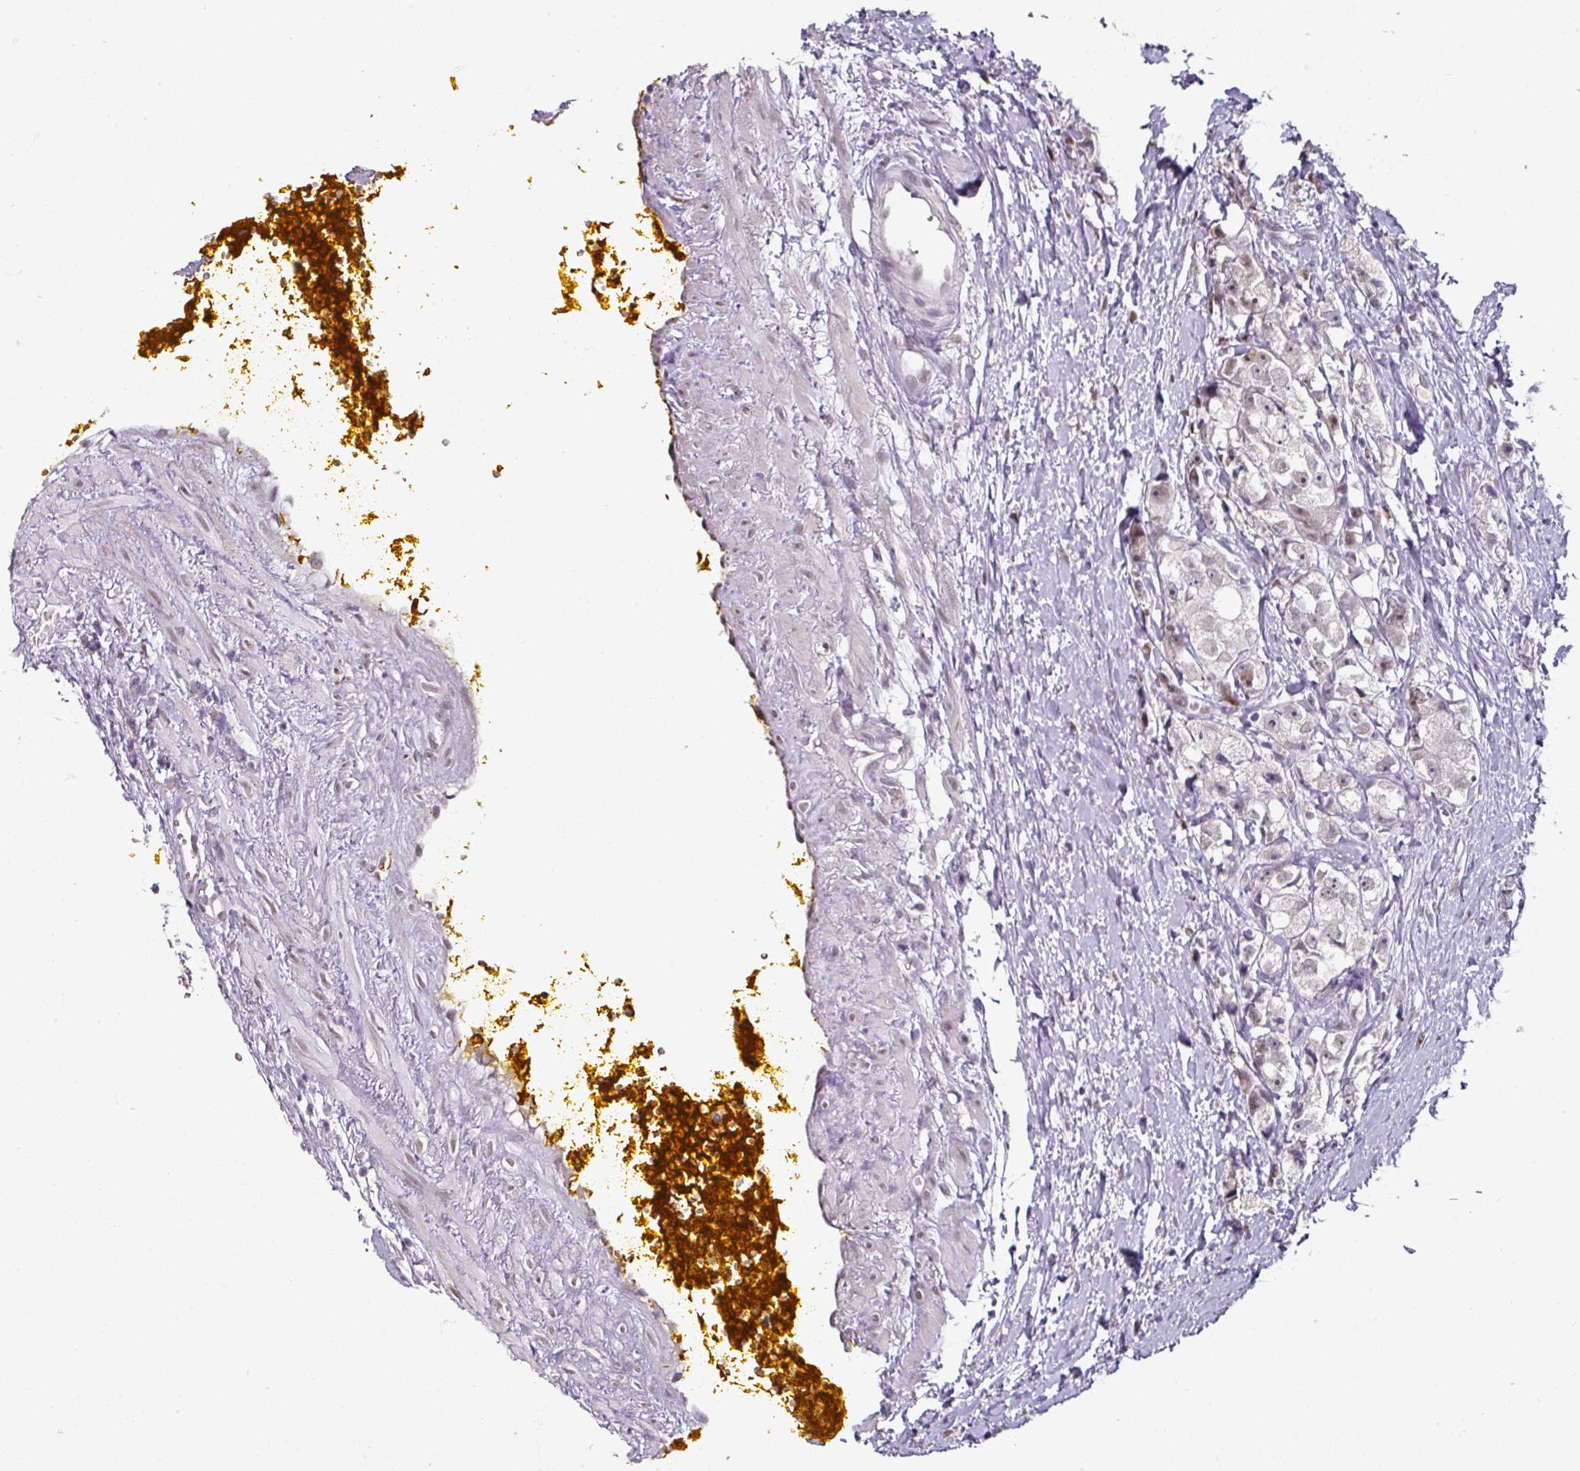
{"staining": {"intensity": "weak", "quantity": ">75%", "location": "nuclear"}, "tissue": "prostate cancer", "cell_type": "Tumor cells", "image_type": "cancer", "snomed": [{"axis": "morphology", "description": "Adenocarcinoma, High grade"}, {"axis": "topography", "description": "Prostate"}], "caption": "Immunohistochemistry (IHC) of human prostate high-grade adenocarcinoma reveals low levels of weak nuclear staining in about >75% of tumor cells. The protein is shown in brown color, while the nuclei are stained blue.", "gene": "ELK1", "patient": {"sex": "male", "age": 74}}